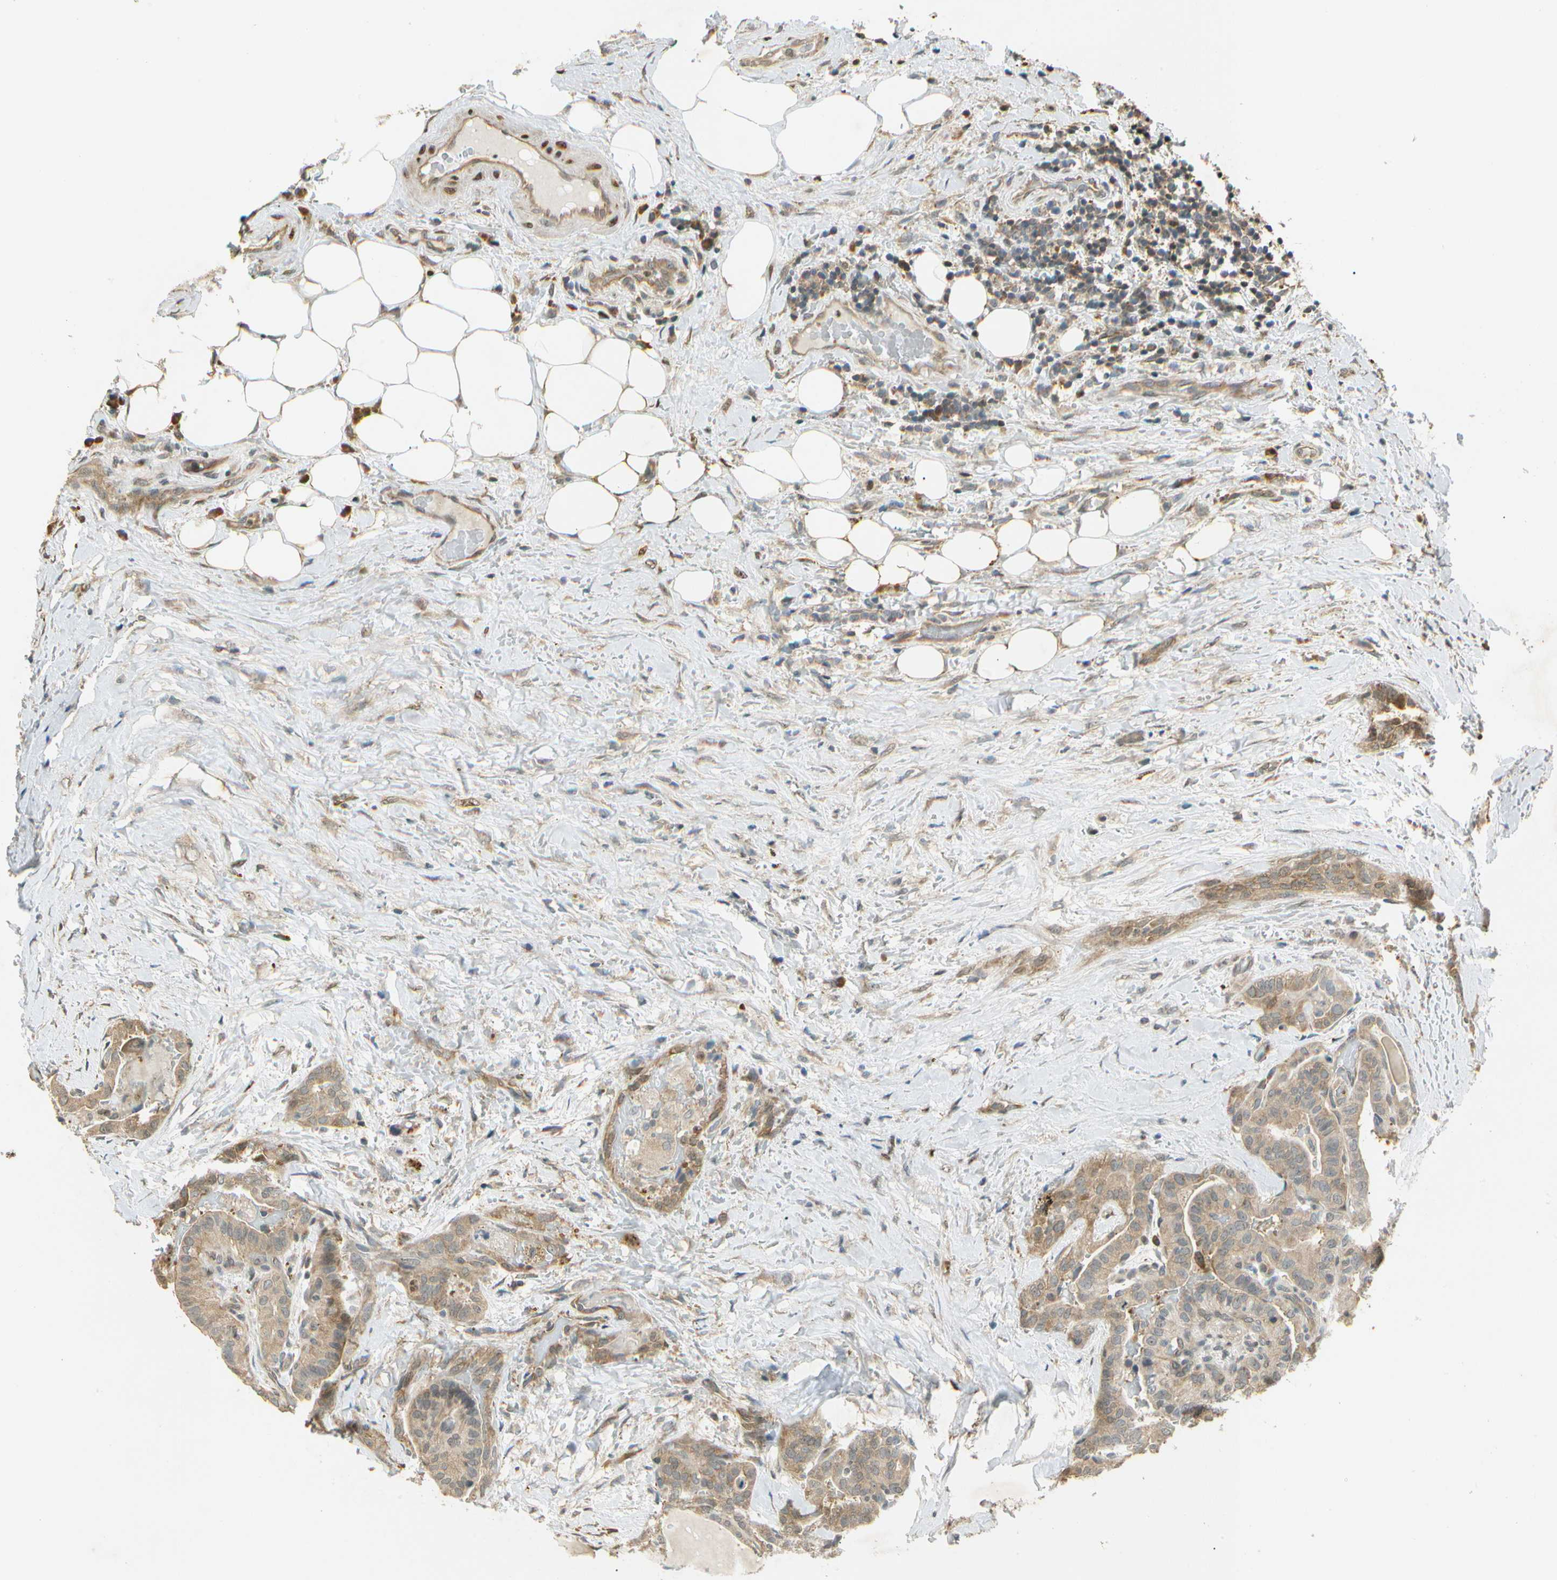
{"staining": {"intensity": "moderate", "quantity": ">75%", "location": "cytoplasmic/membranous"}, "tissue": "thyroid cancer", "cell_type": "Tumor cells", "image_type": "cancer", "snomed": [{"axis": "morphology", "description": "Papillary adenocarcinoma, NOS"}, {"axis": "topography", "description": "Thyroid gland"}], "caption": "There is medium levels of moderate cytoplasmic/membranous expression in tumor cells of thyroid cancer (papillary adenocarcinoma), as demonstrated by immunohistochemical staining (brown color).", "gene": "EIF1AX", "patient": {"sex": "male", "age": 77}}